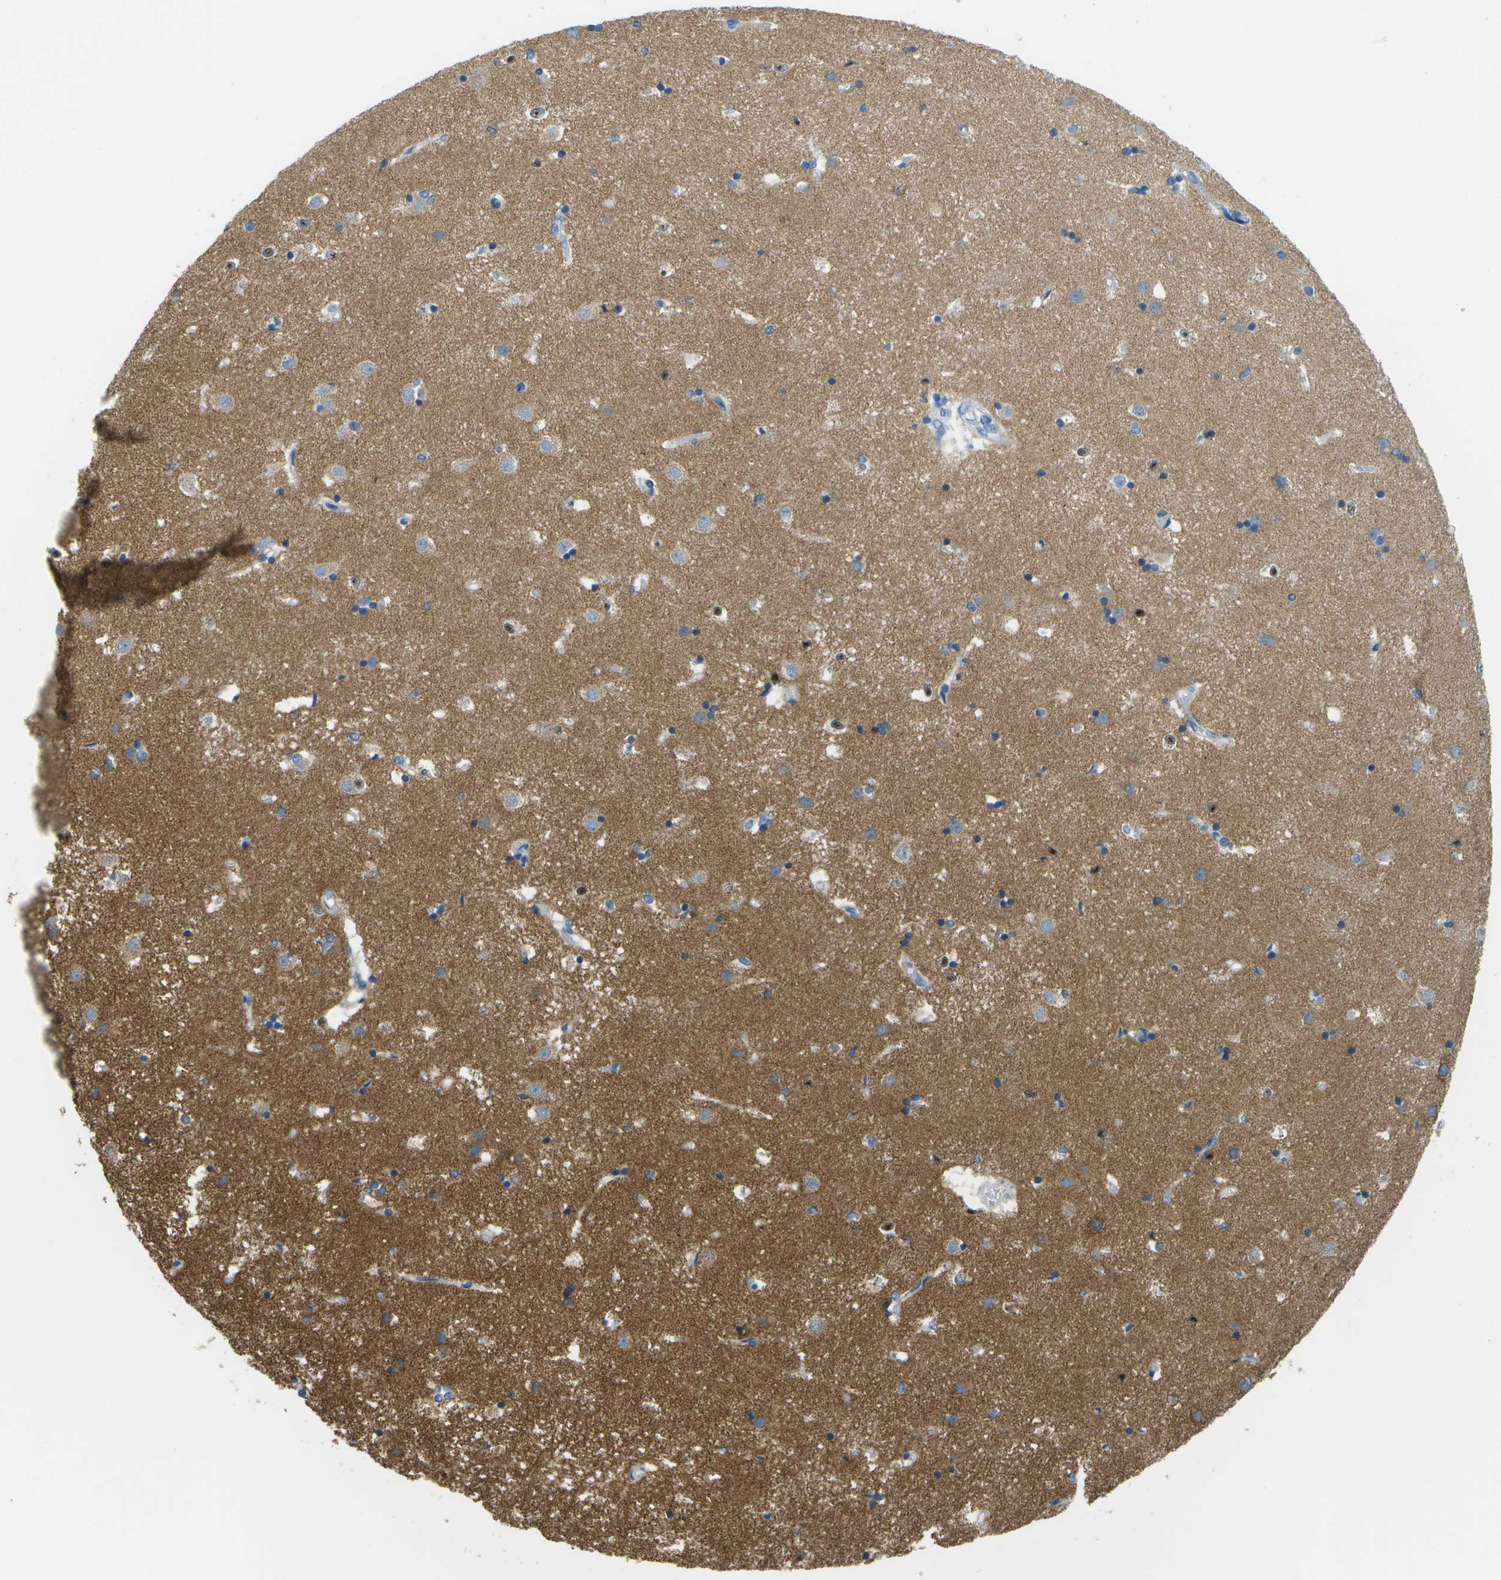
{"staining": {"intensity": "weak", "quantity": "<25%", "location": "cytoplasmic/membranous"}, "tissue": "caudate", "cell_type": "Glial cells", "image_type": "normal", "snomed": [{"axis": "morphology", "description": "Normal tissue, NOS"}, {"axis": "topography", "description": "Lateral ventricle wall"}], "caption": "IHC of benign caudate displays no positivity in glial cells.", "gene": "PTGIS", "patient": {"sex": "male", "age": 45}}